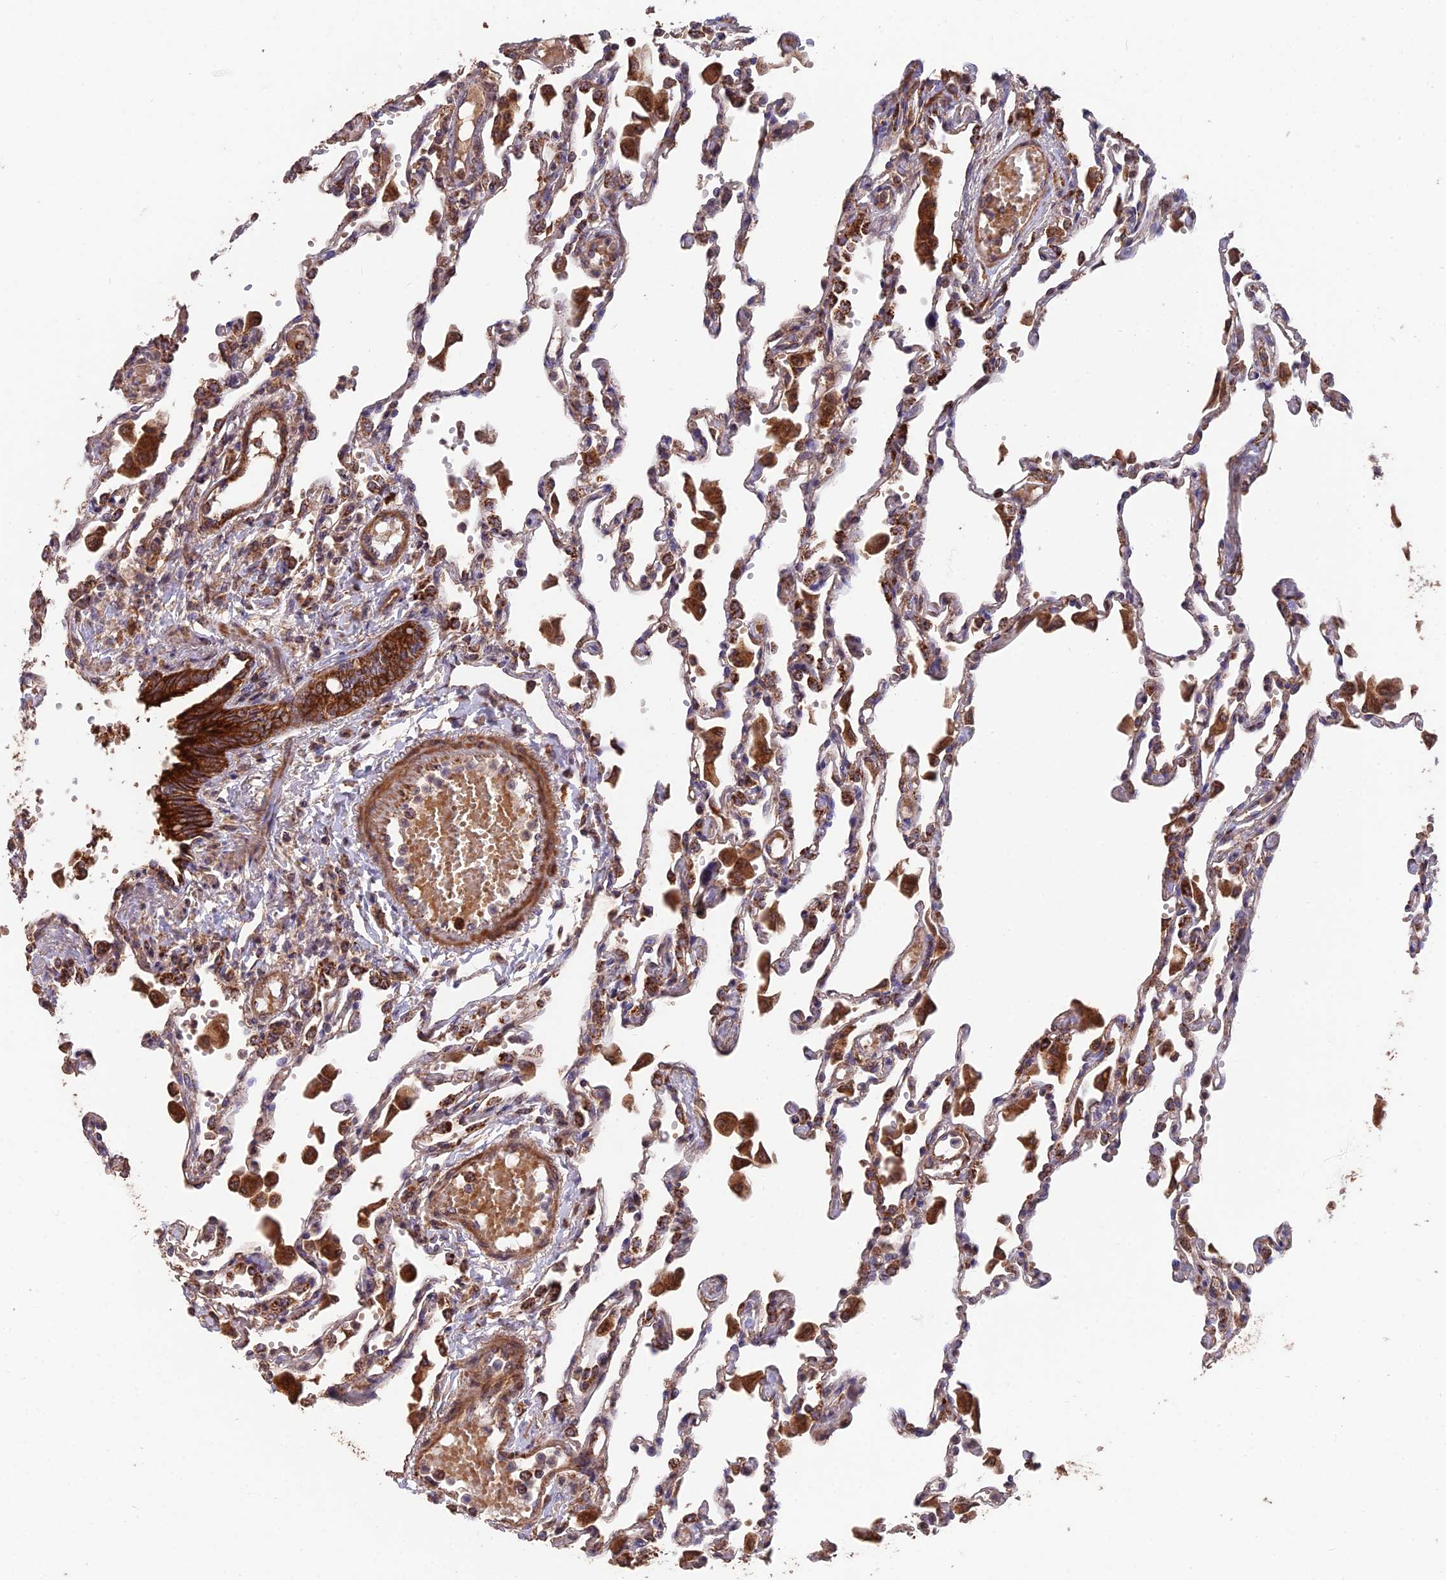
{"staining": {"intensity": "weak", "quantity": "25%-75%", "location": "cytoplasmic/membranous"}, "tissue": "lung", "cell_type": "Alveolar cells", "image_type": "normal", "snomed": [{"axis": "morphology", "description": "Normal tissue, NOS"}, {"axis": "topography", "description": "Bronchus"}, {"axis": "topography", "description": "Lung"}], "caption": "The micrograph exhibits immunohistochemical staining of normal lung. There is weak cytoplasmic/membranous positivity is appreciated in about 25%-75% of alveolar cells. (brown staining indicates protein expression, while blue staining denotes nuclei).", "gene": "IFT22", "patient": {"sex": "female", "age": 49}}